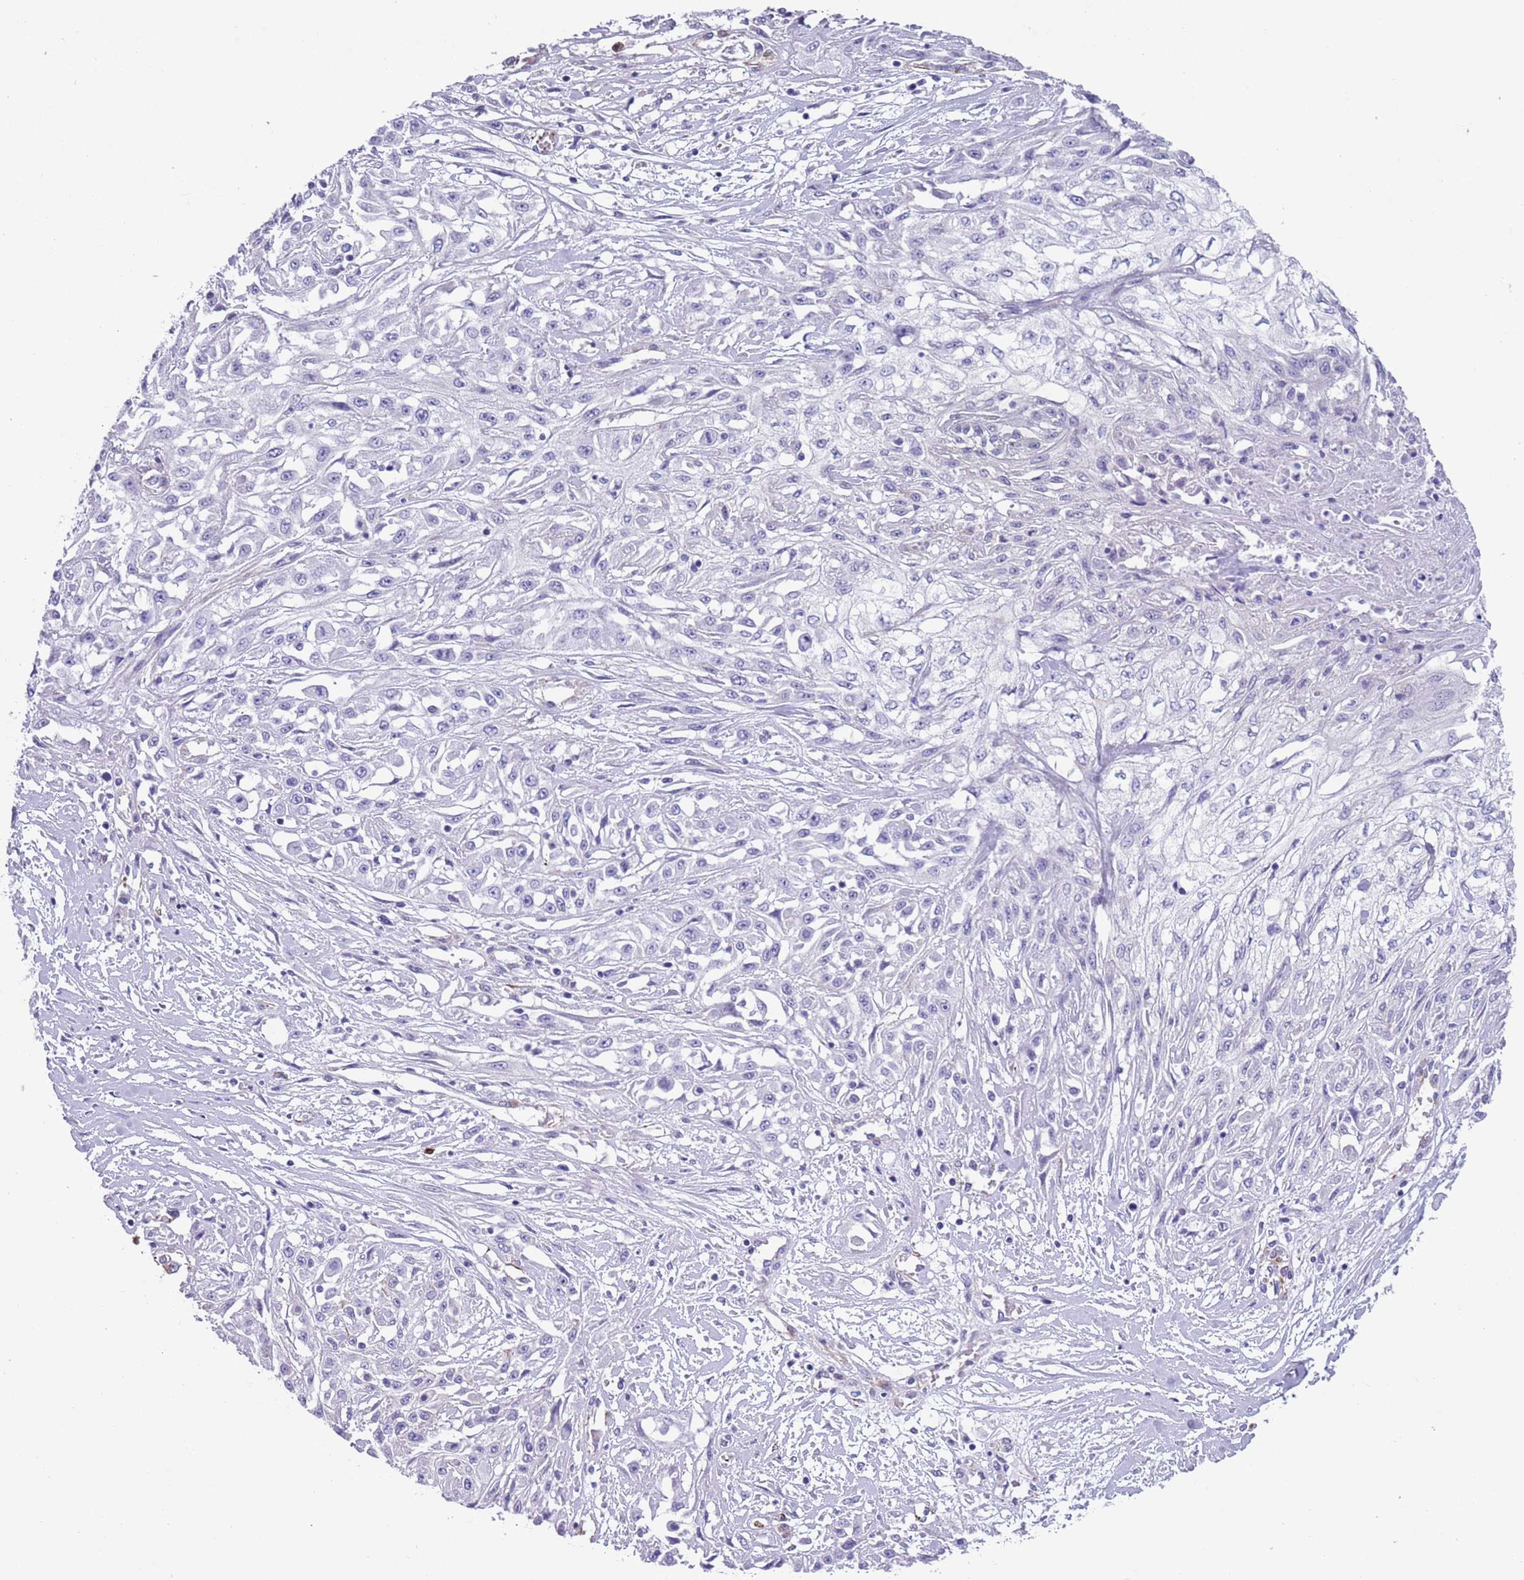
{"staining": {"intensity": "negative", "quantity": "none", "location": "none"}, "tissue": "skin cancer", "cell_type": "Tumor cells", "image_type": "cancer", "snomed": [{"axis": "morphology", "description": "Squamous cell carcinoma, NOS"}, {"axis": "morphology", "description": "Squamous cell carcinoma, metastatic, NOS"}, {"axis": "topography", "description": "Skin"}, {"axis": "topography", "description": "Lymph node"}], "caption": "IHC of skin cancer (squamous cell carcinoma) demonstrates no staining in tumor cells. (DAB (3,3'-diaminobenzidine) immunohistochemistry with hematoxylin counter stain).", "gene": "TSGA13", "patient": {"sex": "male", "age": 75}}